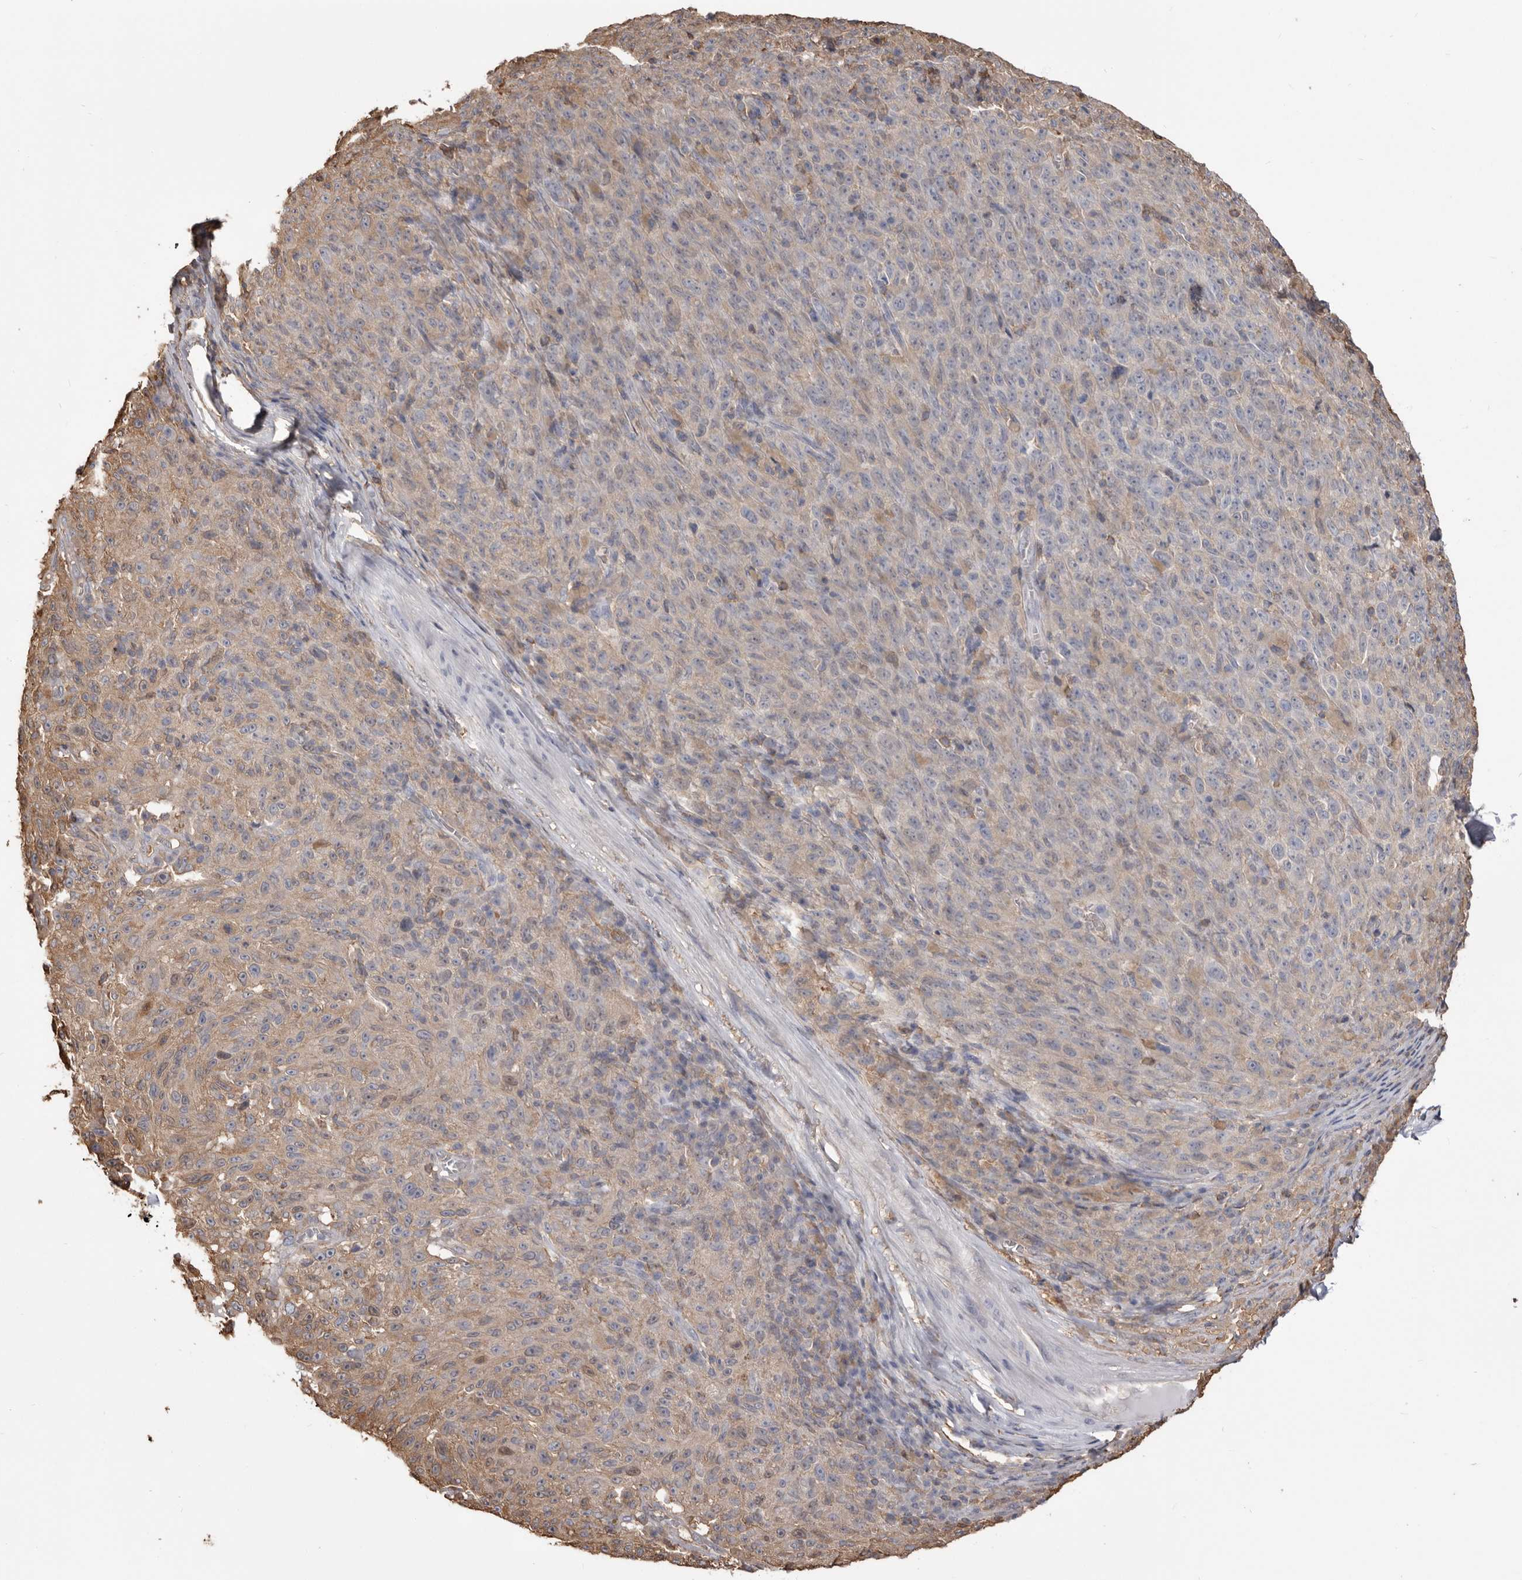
{"staining": {"intensity": "negative", "quantity": "none", "location": "none"}, "tissue": "melanoma", "cell_type": "Tumor cells", "image_type": "cancer", "snomed": [{"axis": "morphology", "description": "Malignant melanoma, NOS"}, {"axis": "topography", "description": "Skin"}], "caption": "Tumor cells show no significant protein staining in melanoma.", "gene": "PKM", "patient": {"sex": "female", "age": 82}}